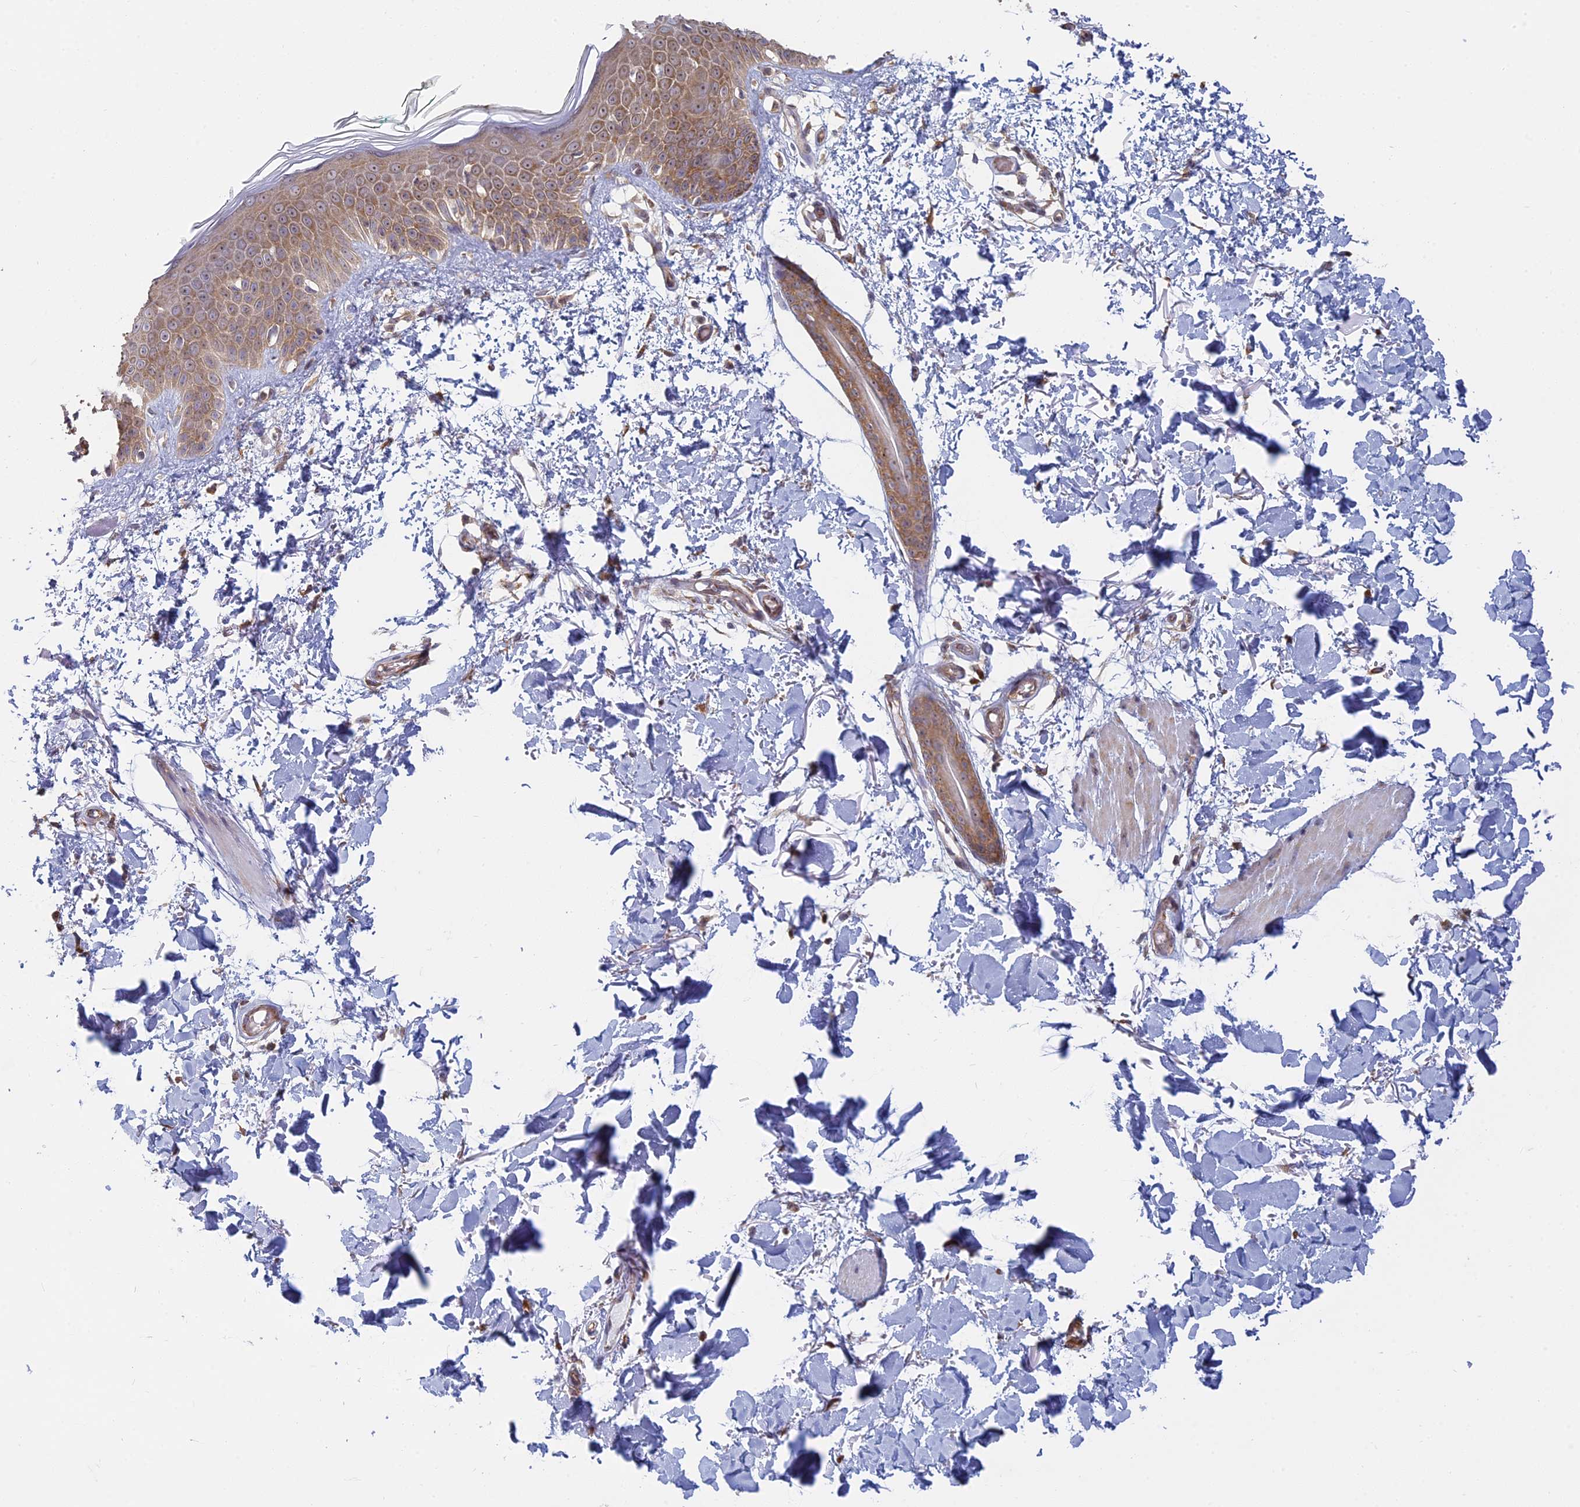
{"staining": {"intensity": "moderate", "quantity": "25%-75%", "location": "cytoplasmic/membranous"}, "tissue": "skin", "cell_type": "Fibroblasts", "image_type": "normal", "snomed": [{"axis": "morphology", "description": "Normal tissue, NOS"}, {"axis": "topography", "description": "Skin"}], "caption": "Protein staining by immunohistochemistry displays moderate cytoplasmic/membranous positivity in approximately 25%-75% of fibroblasts in normal skin. Nuclei are stained in blue.", "gene": "RPS19BP1", "patient": {"sex": "male", "age": 62}}